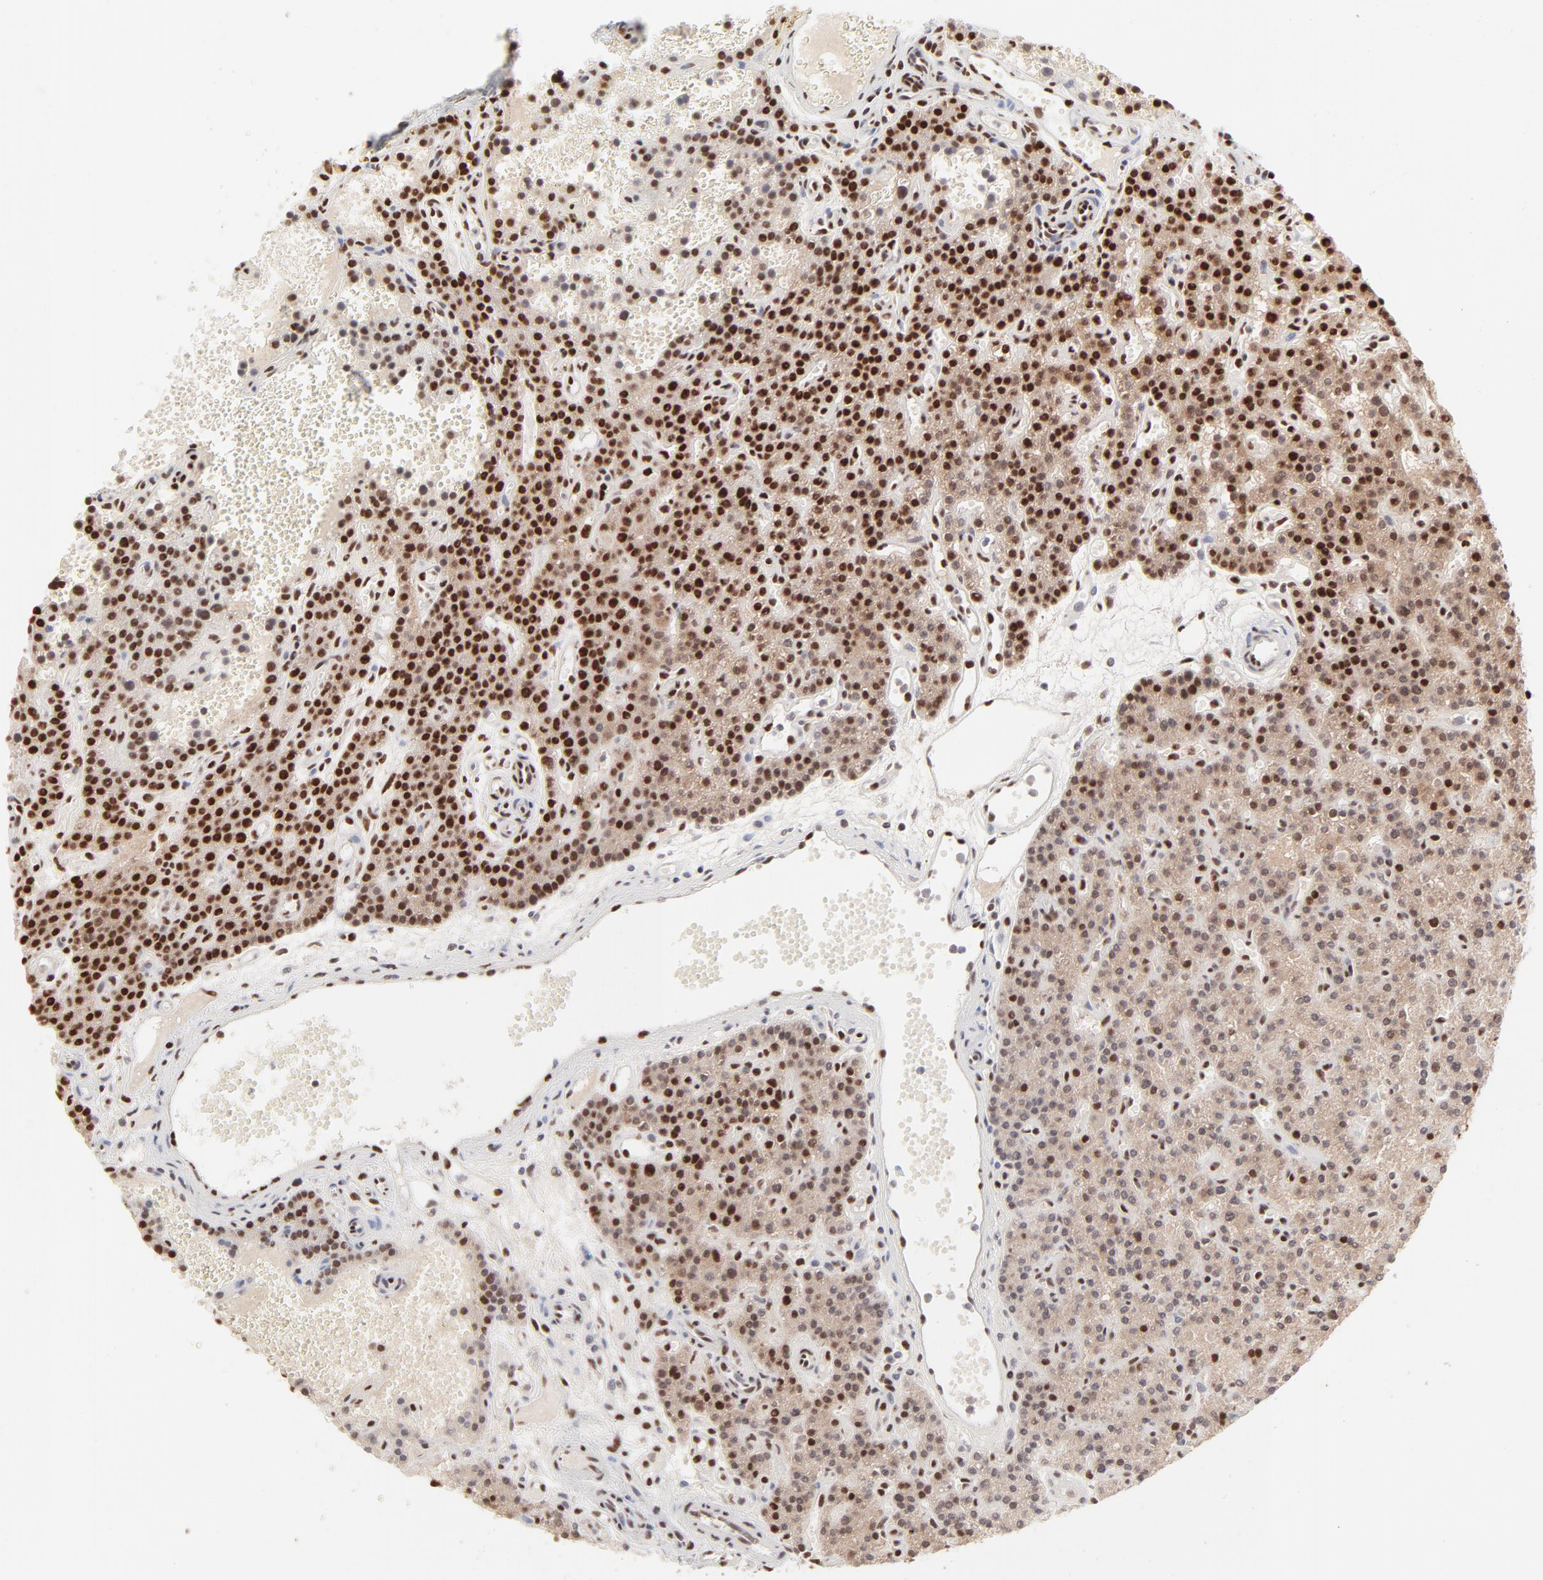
{"staining": {"intensity": "strong", "quantity": ">75%", "location": "nuclear"}, "tissue": "parathyroid gland", "cell_type": "Glandular cells", "image_type": "normal", "snomed": [{"axis": "morphology", "description": "Normal tissue, NOS"}, {"axis": "topography", "description": "Parathyroid gland"}], "caption": "Protein expression analysis of unremarkable human parathyroid gland reveals strong nuclear staining in about >75% of glandular cells.", "gene": "TARDBP", "patient": {"sex": "male", "age": 25}}